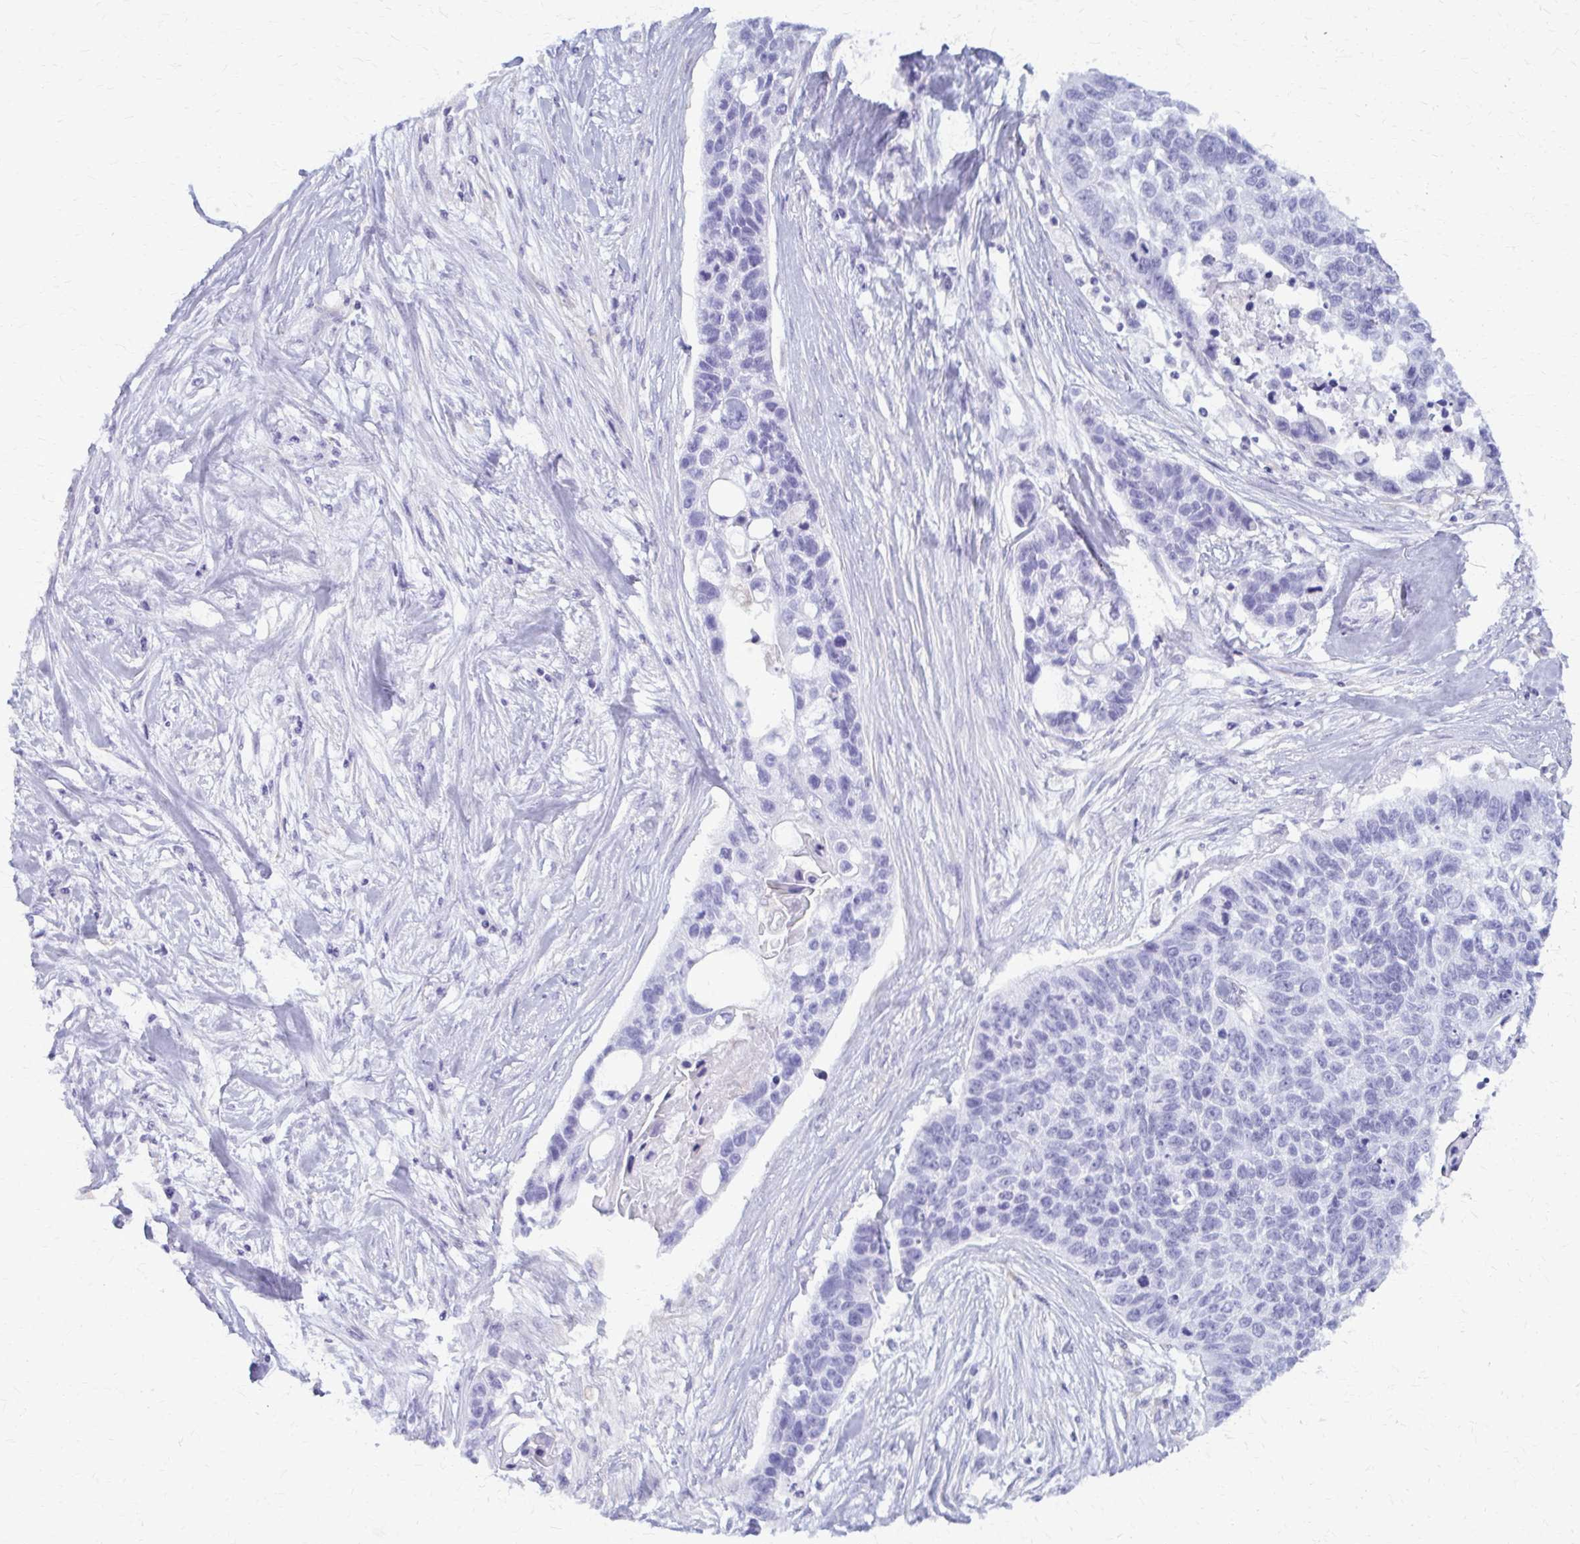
{"staining": {"intensity": "negative", "quantity": "none", "location": "none"}, "tissue": "lung cancer", "cell_type": "Tumor cells", "image_type": "cancer", "snomed": [{"axis": "morphology", "description": "Squamous cell carcinoma, NOS"}, {"axis": "topography", "description": "Lung"}], "caption": "Tumor cells show no significant protein expression in lung cancer (squamous cell carcinoma).", "gene": "GFAP", "patient": {"sex": "male", "age": 62}}